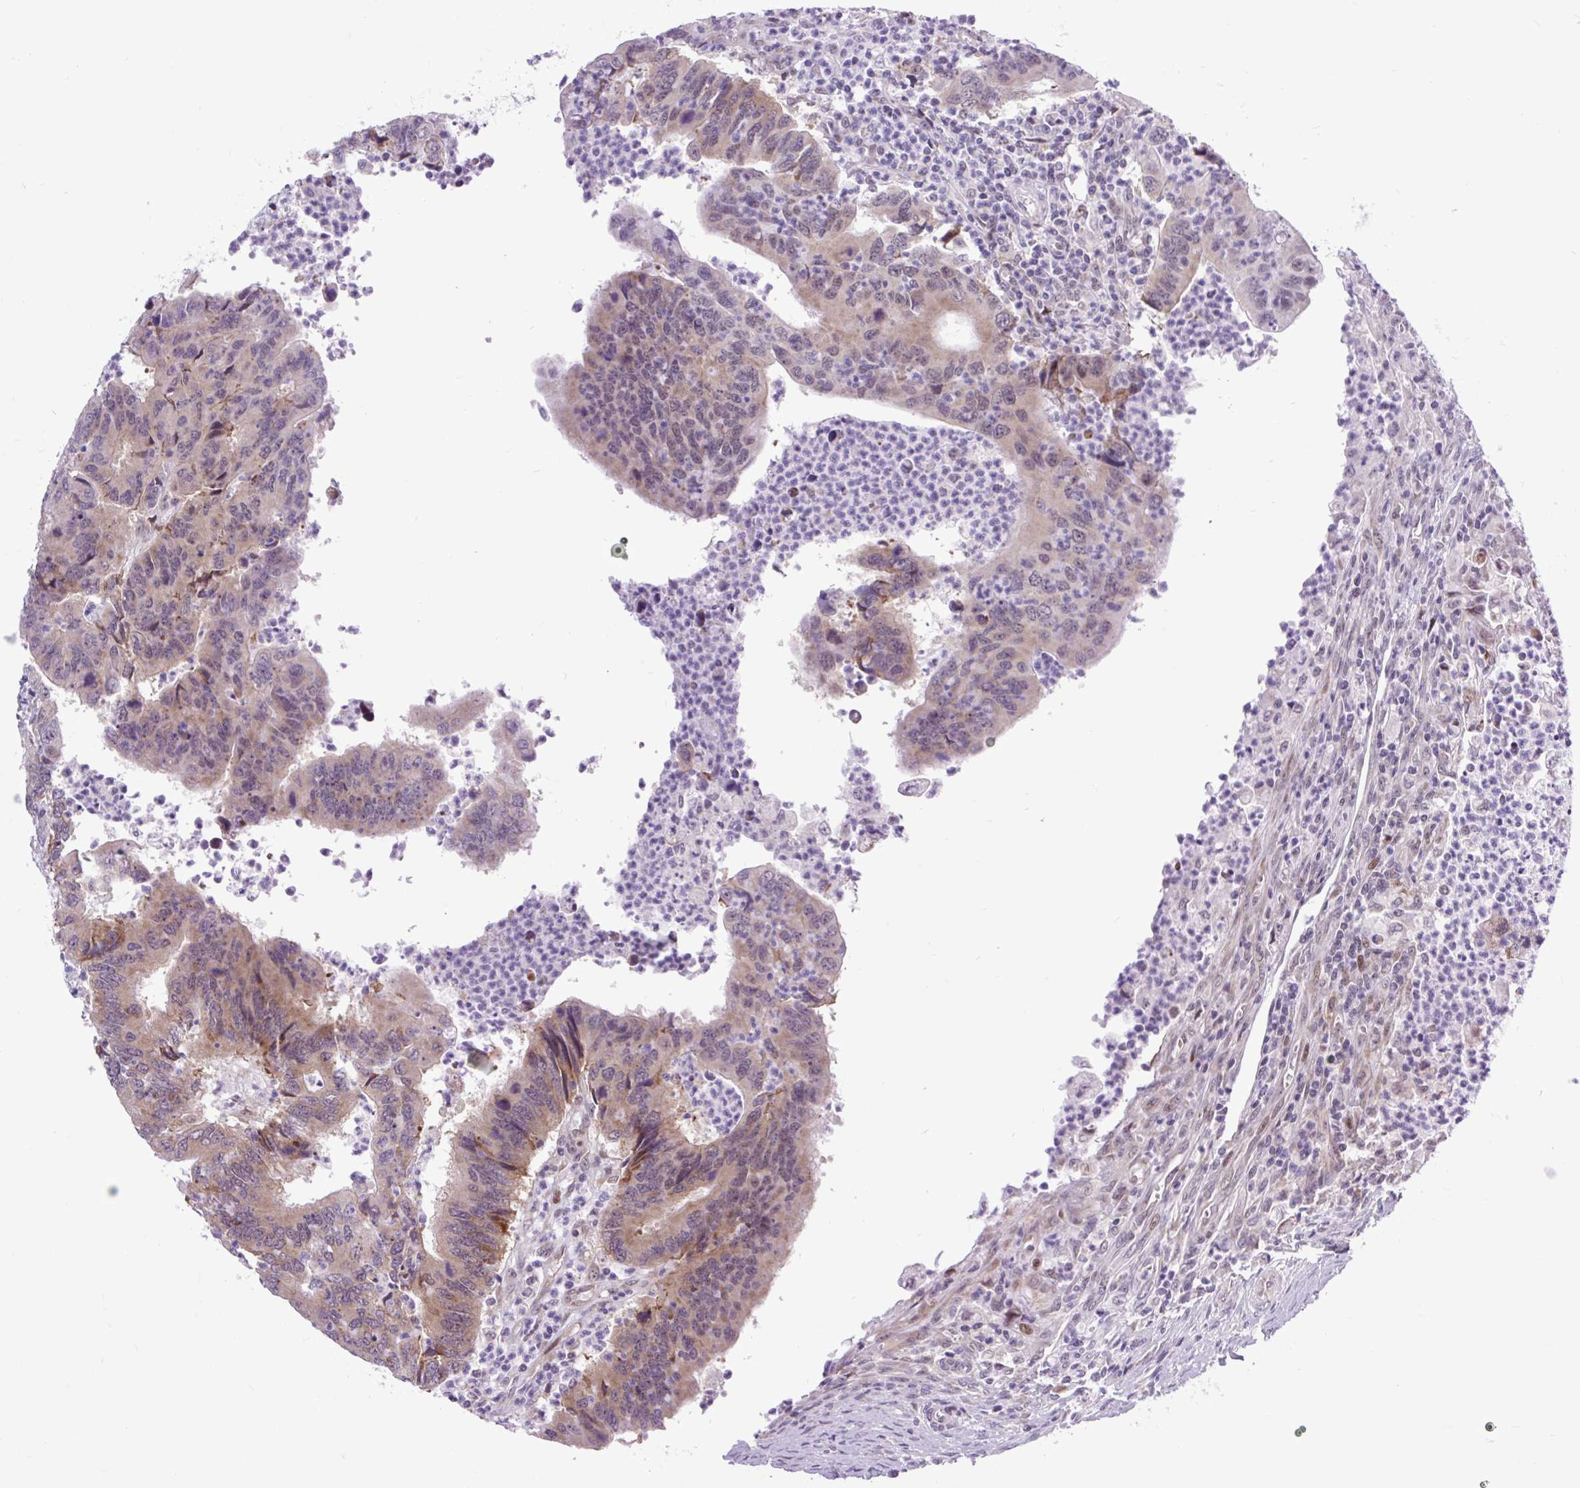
{"staining": {"intensity": "weak", "quantity": "25%-75%", "location": "cytoplasmic/membranous"}, "tissue": "colorectal cancer", "cell_type": "Tumor cells", "image_type": "cancer", "snomed": [{"axis": "morphology", "description": "Adenocarcinoma, NOS"}, {"axis": "topography", "description": "Colon"}], "caption": "Brown immunohistochemical staining in adenocarcinoma (colorectal) shows weak cytoplasmic/membranous staining in approximately 25%-75% of tumor cells.", "gene": "CLK2", "patient": {"sex": "female", "age": 67}}